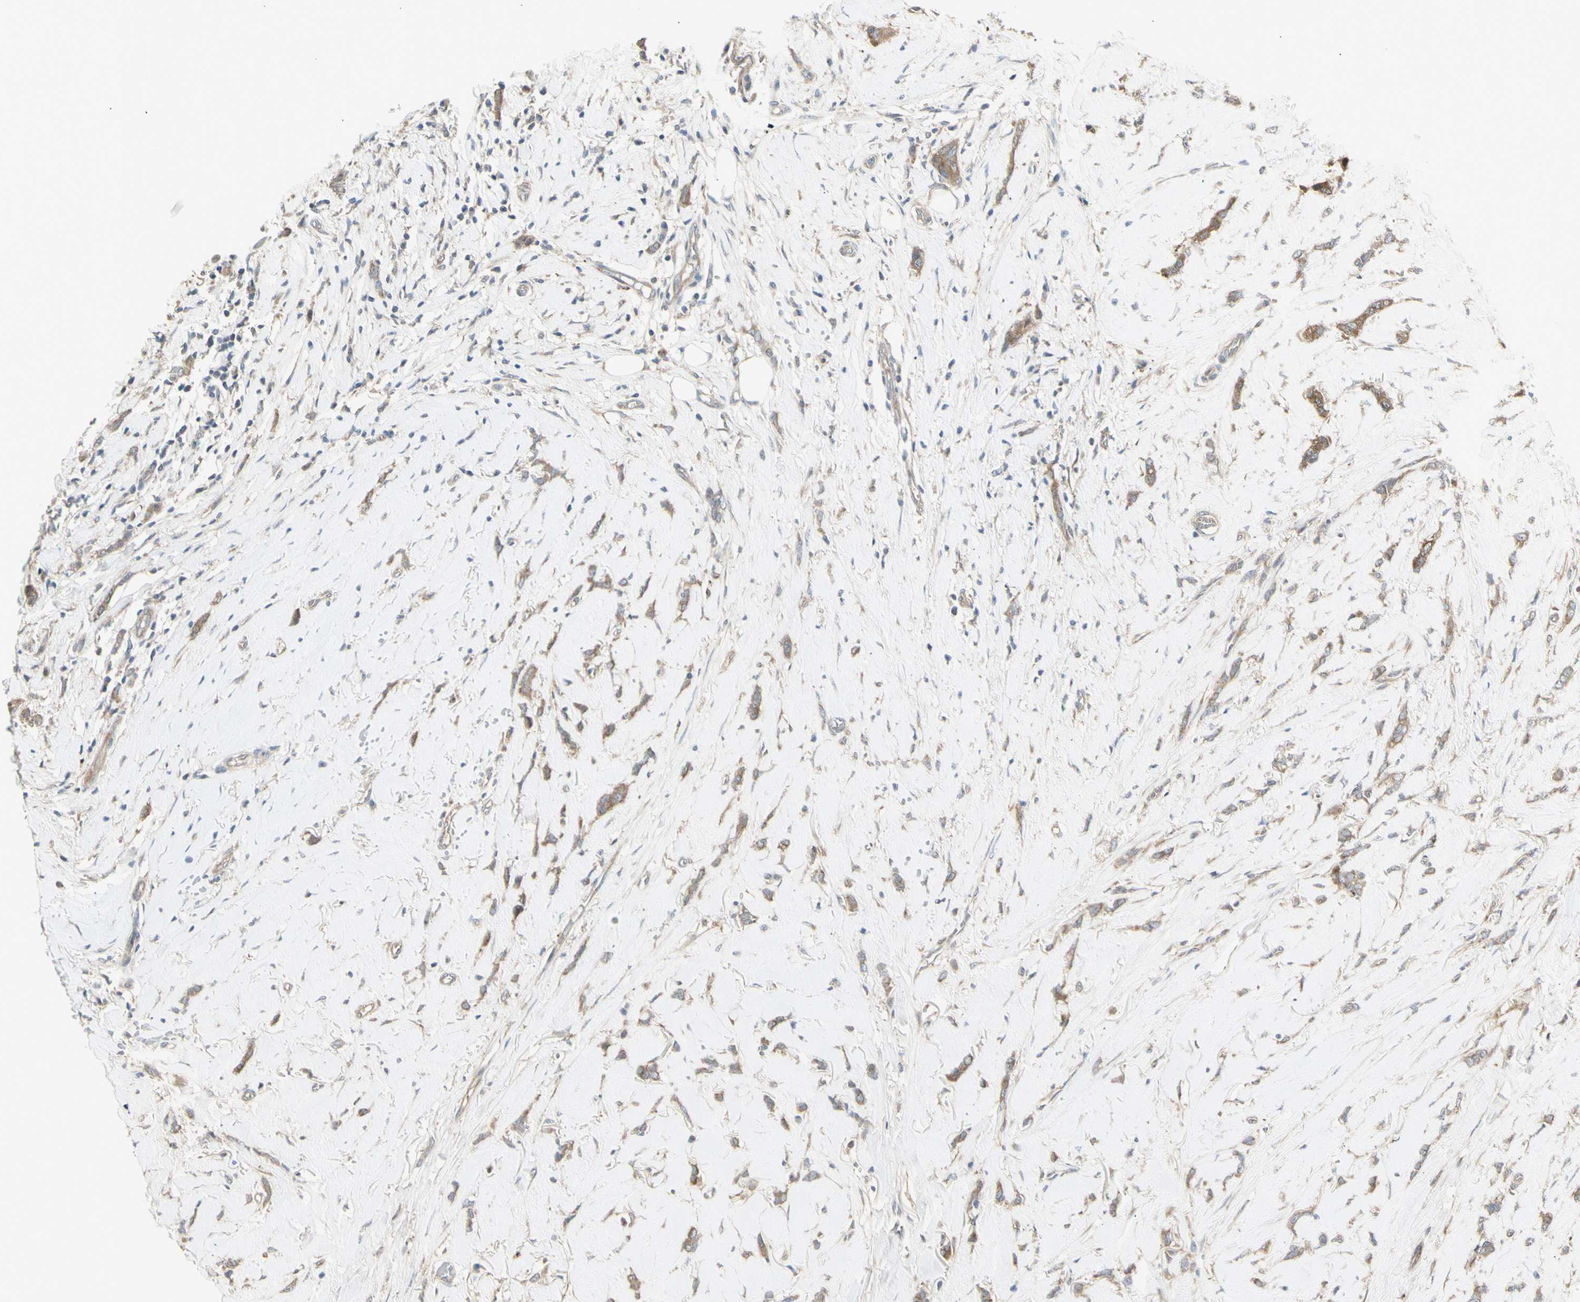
{"staining": {"intensity": "moderate", "quantity": ">75%", "location": "cytoplasmic/membranous"}, "tissue": "breast cancer", "cell_type": "Tumor cells", "image_type": "cancer", "snomed": [{"axis": "morphology", "description": "Lobular carcinoma"}, {"axis": "topography", "description": "Skin"}, {"axis": "topography", "description": "Breast"}], "caption": "Brown immunohistochemical staining in human breast lobular carcinoma exhibits moderate cytoplasmic/membranous staining in about >75% of tumor cells.", "gene": "CHURC1-FNTB", "patient": {"sex": "female", "age": 46}}